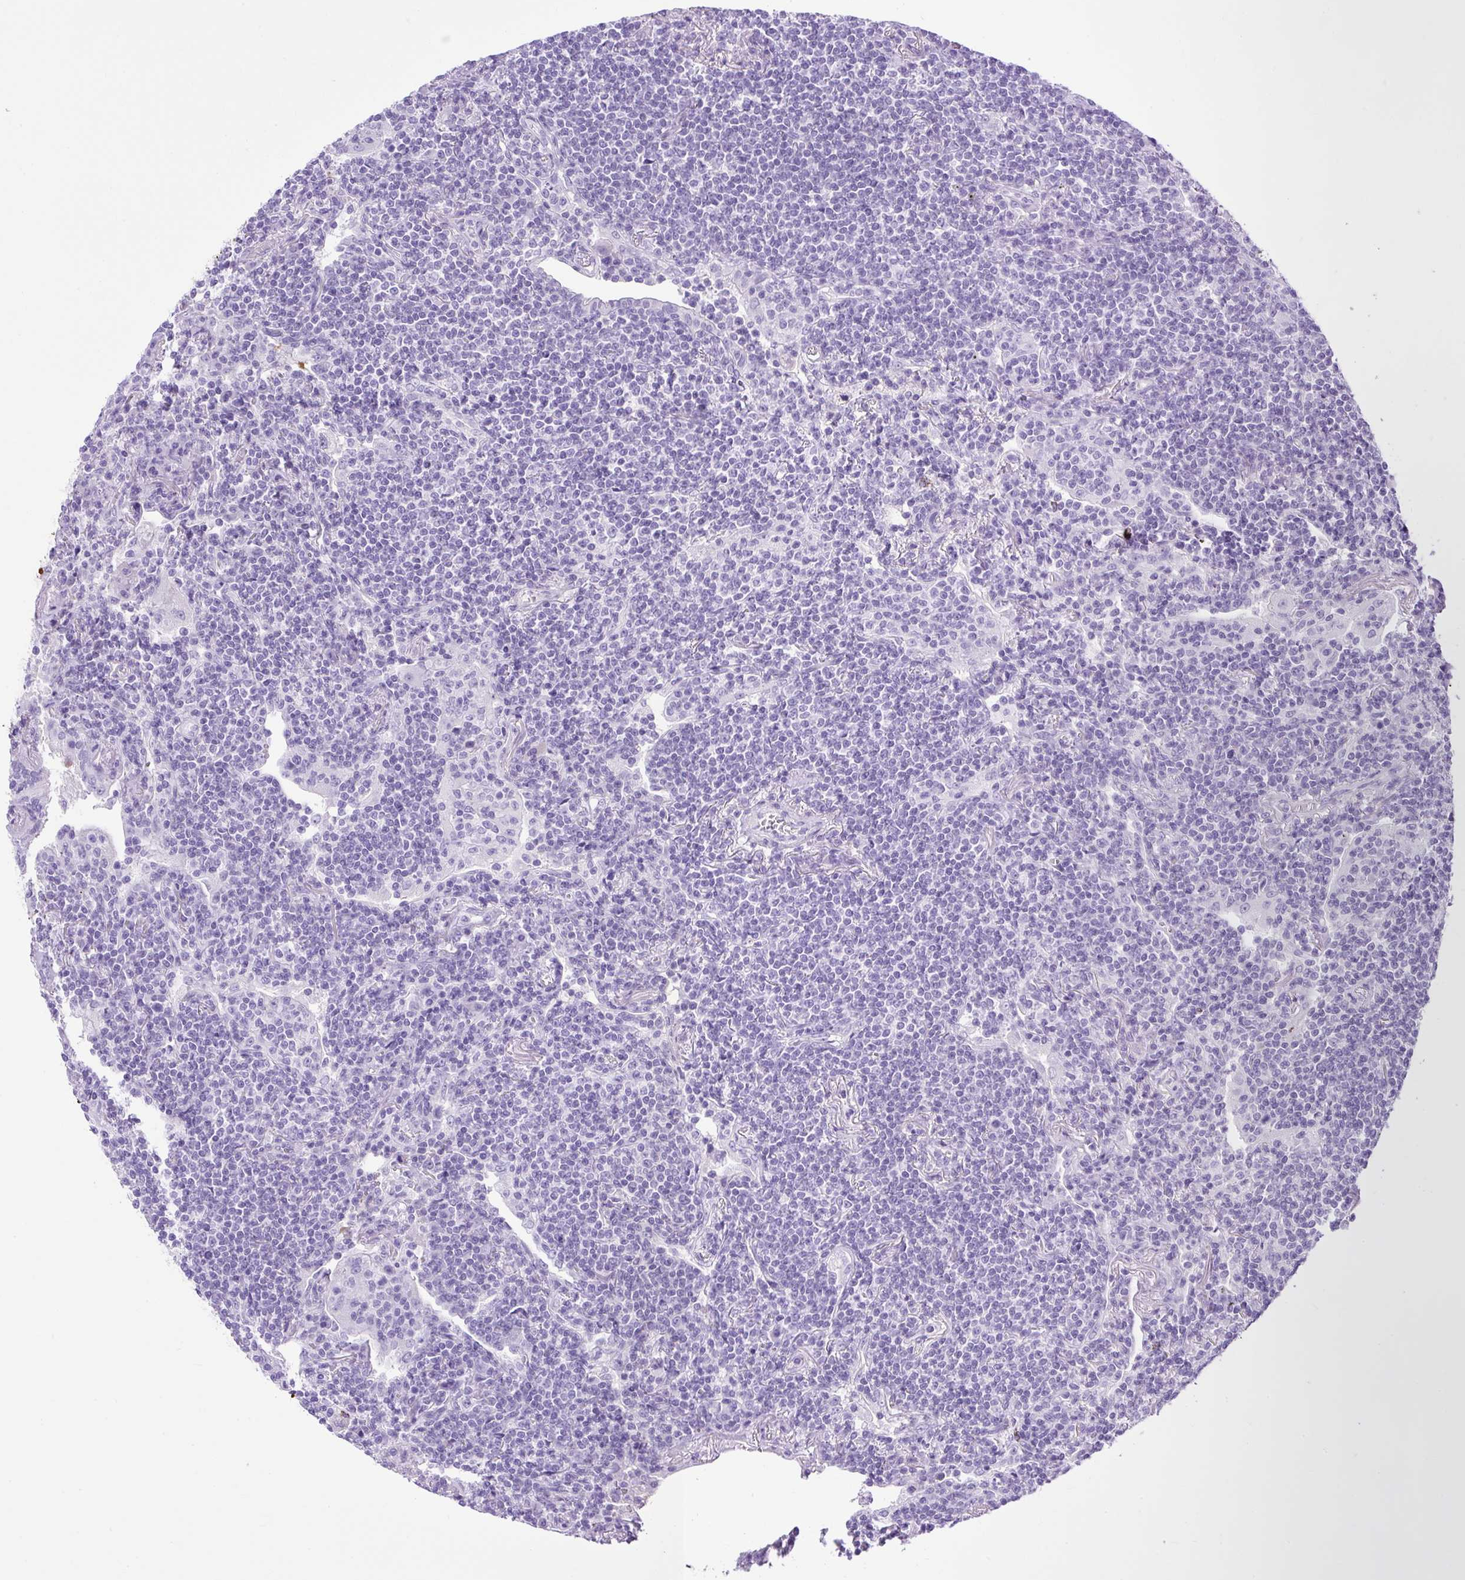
{"staining": {"intensity": "negative", "quantity": "none", "location": "none"}, "tissue": "lymphoma", "cell_type": "Tumor cells", "image_type": "cancer", "snomed": [{"axis": "morphology", "description": "Malignant lymphoma, non-Hodgkin's type, Low grade"}, {"axis": "topography", "description": "Lung"}], "caption": "Lymphoma stained for a protein using immunohistochemistry (IHC) displays no expression tumor cells.", "gene": "VWA7", "patient": {"sex": "female", "age": 71}}